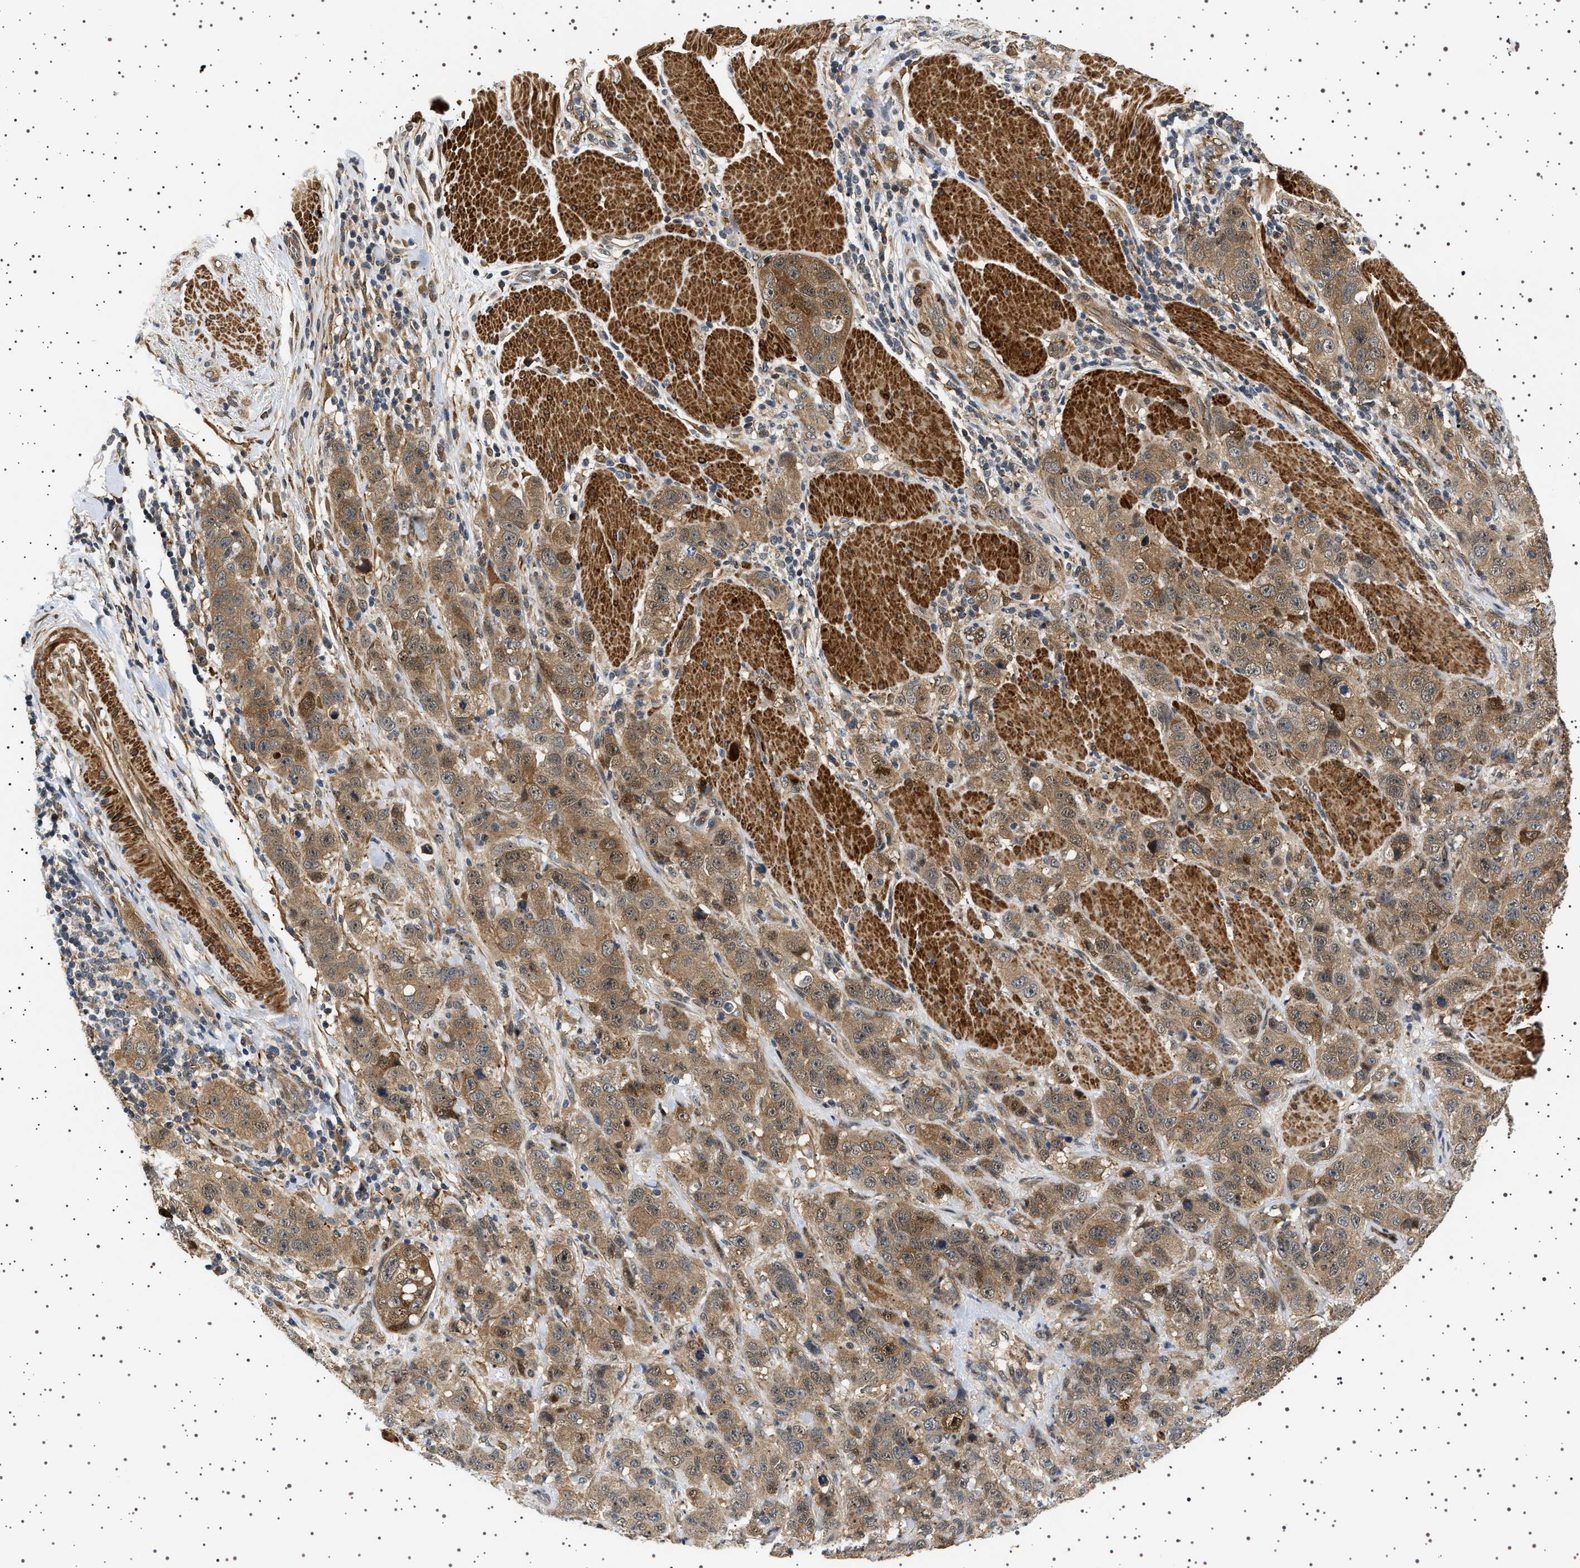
{"staining": {"intensity": "moderate", "quantity": ">75%", "location": "cytoplasmic/membranous"}, "tissue": "stomach cancer", "cell_type": "Tumor cells", "image_type": "cancer", "snomed": [{"axis": "morphology", "description": "Adenocarcinoma, NOS"}, {"axis": "topography", "description": "Stomach"}], "caption": "Stomach cancer tissue demonstrates moderate cytoplasmic/membranous positivity in about >75% of tumor cells, visualized by immunohistochemistry.", "gene": "BAG3", "patient": {"sex": "male", "age": 48}}